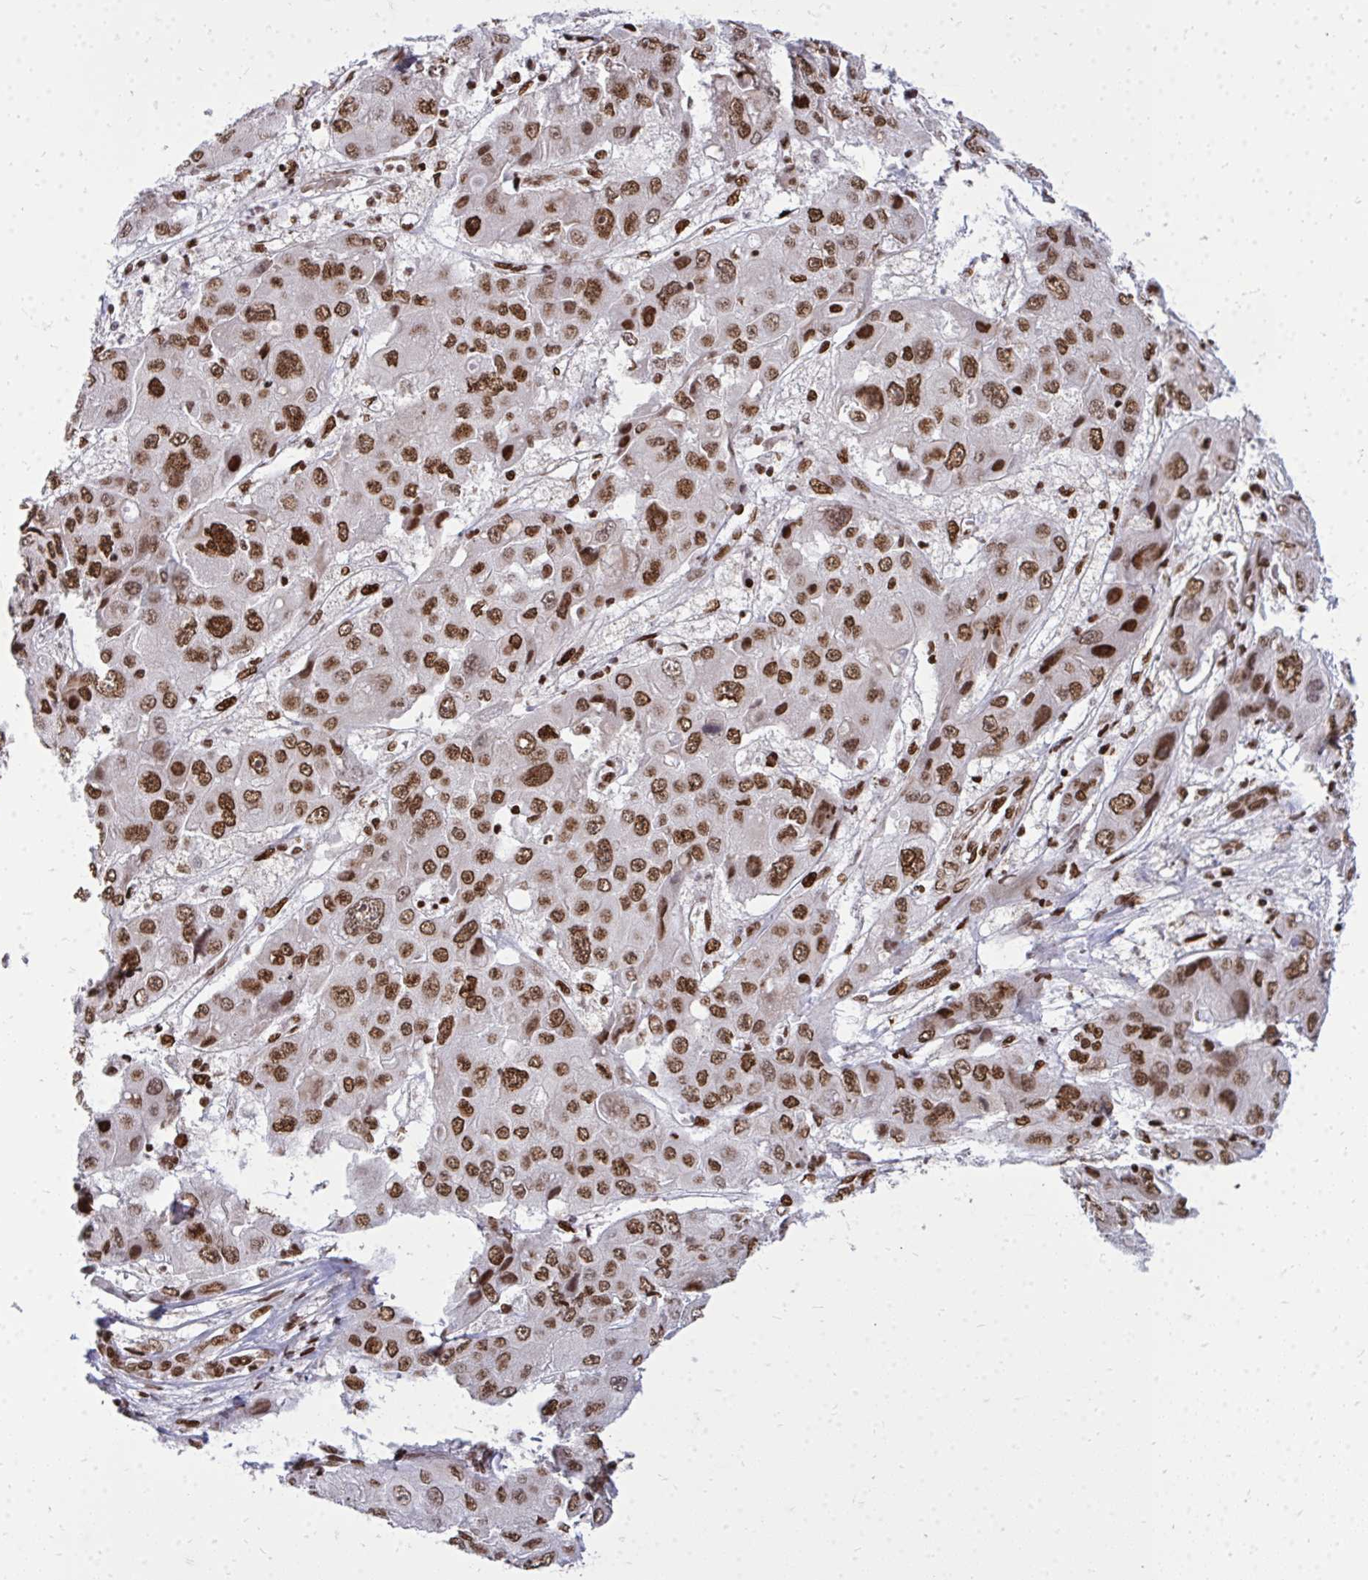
{"staining": {"intensity": "strong", "quantity": ">75%", "location": "nuclear"}, "tissue": "liver cancer", "cell_type": "Tumor cells", "image_type": "cancer", "snomed": [{"axis": "morphology", "description": "Cholangiocarcinoma"}, {"axis": "topography", "description": "Liver"}], "caption": "Human cholangiocarcinoma (liver) stained with a brown dye displays strong nuclear positive positivity in about >75% of tumor cells.", "gene": "TBL1Y", "patient": {"sex": "male", "age": 67}}